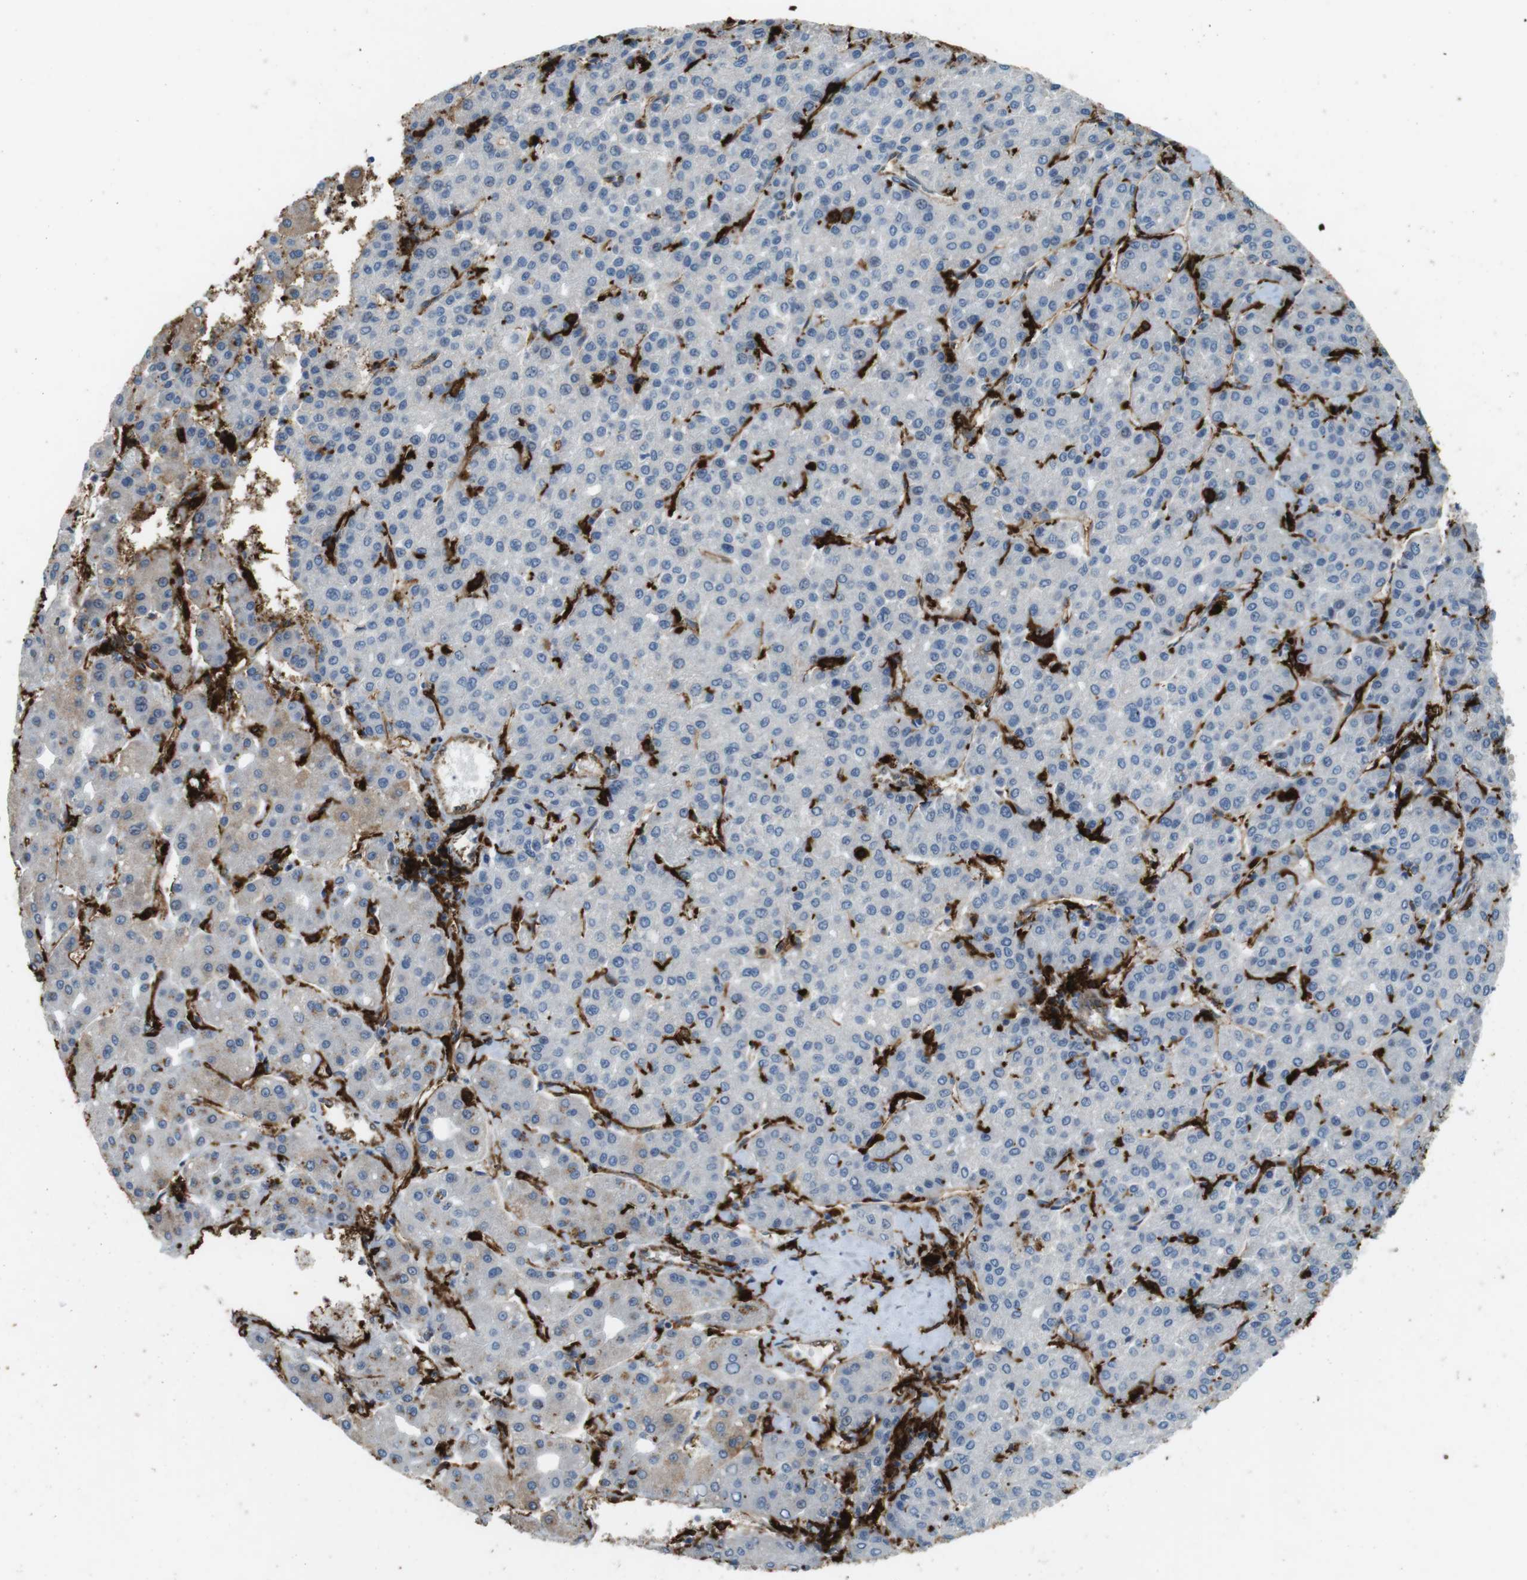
{"staining": {"intensity": "negative", "quantity": "none", "location": "none"}, "tissue": "liver cancer", "cell_type": "Tumor cells", "image_type": "cancer", "snomed": [{"axis": "morphology", "description": "Carcinoma, Hepatocellular, NOS"}, {"axis": "topography", "description": "Liver"}], "caption": "Liver cancer (hepatocellular carcinoma) stained for a protein using immunohistochemistry reveals no staining tumor cells.", "gene": "HLA-DRA", "patient": {"sex": "male", "age": 65}}